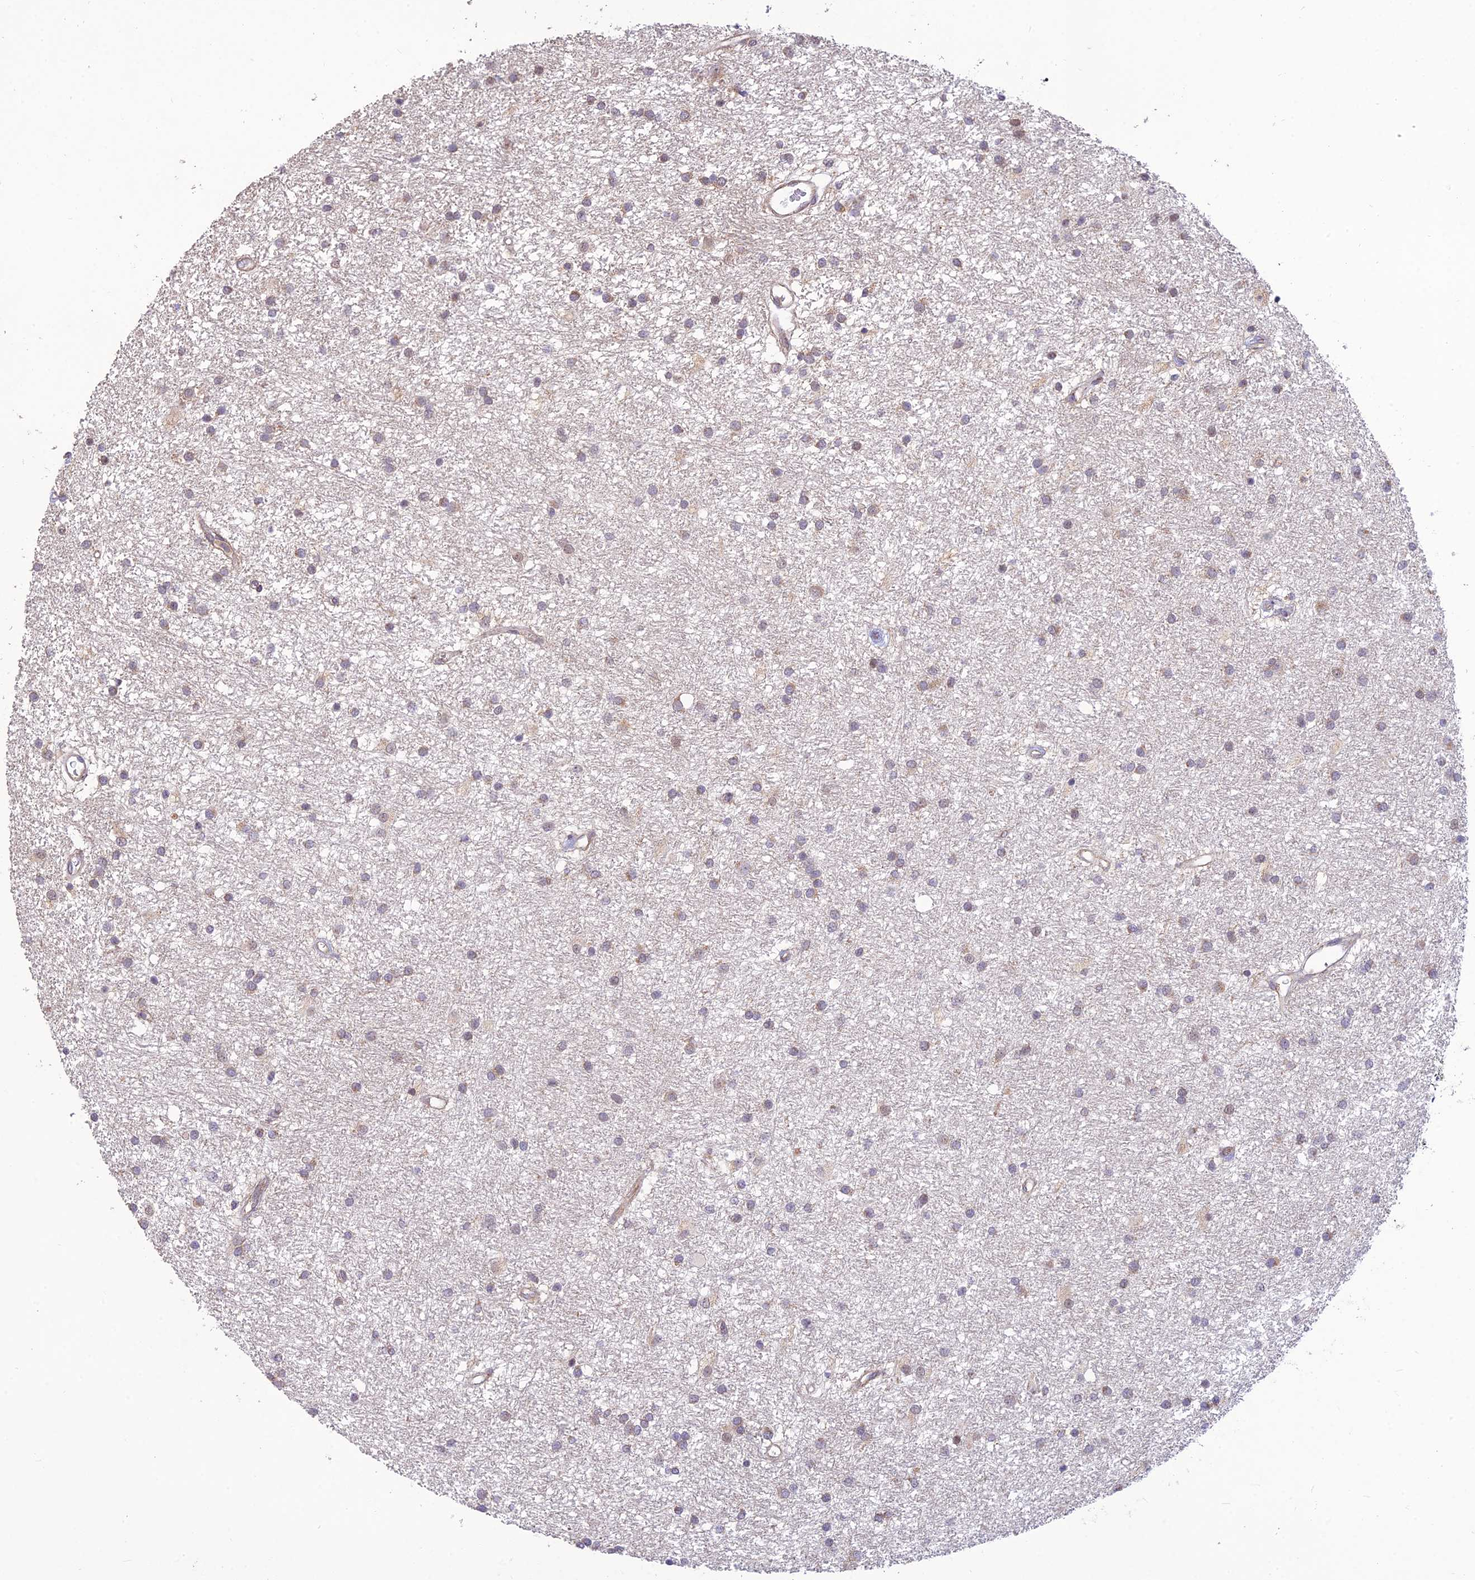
{"staining": {"intensity": "weak", "quantity": "25%-75%", "location": "nuclear"}, "tissue": "glioma", "cell_type": "Tumor cells", "image_type": "cancer", "snomed": [{"axis": "morphology", "description": "Glioma, malignant, High grade"}, {"axis": "topography", "description": "Brain"}], "caption": "Immunohistochemistry (IHC) histopathology image of glioma stained for a protein (brown), which shows low levels of weak nuclear positivity in about 25%-75% of tumor cells.", "gene": "MICOS13", "patient": {"sex": "male", "age": 77}}